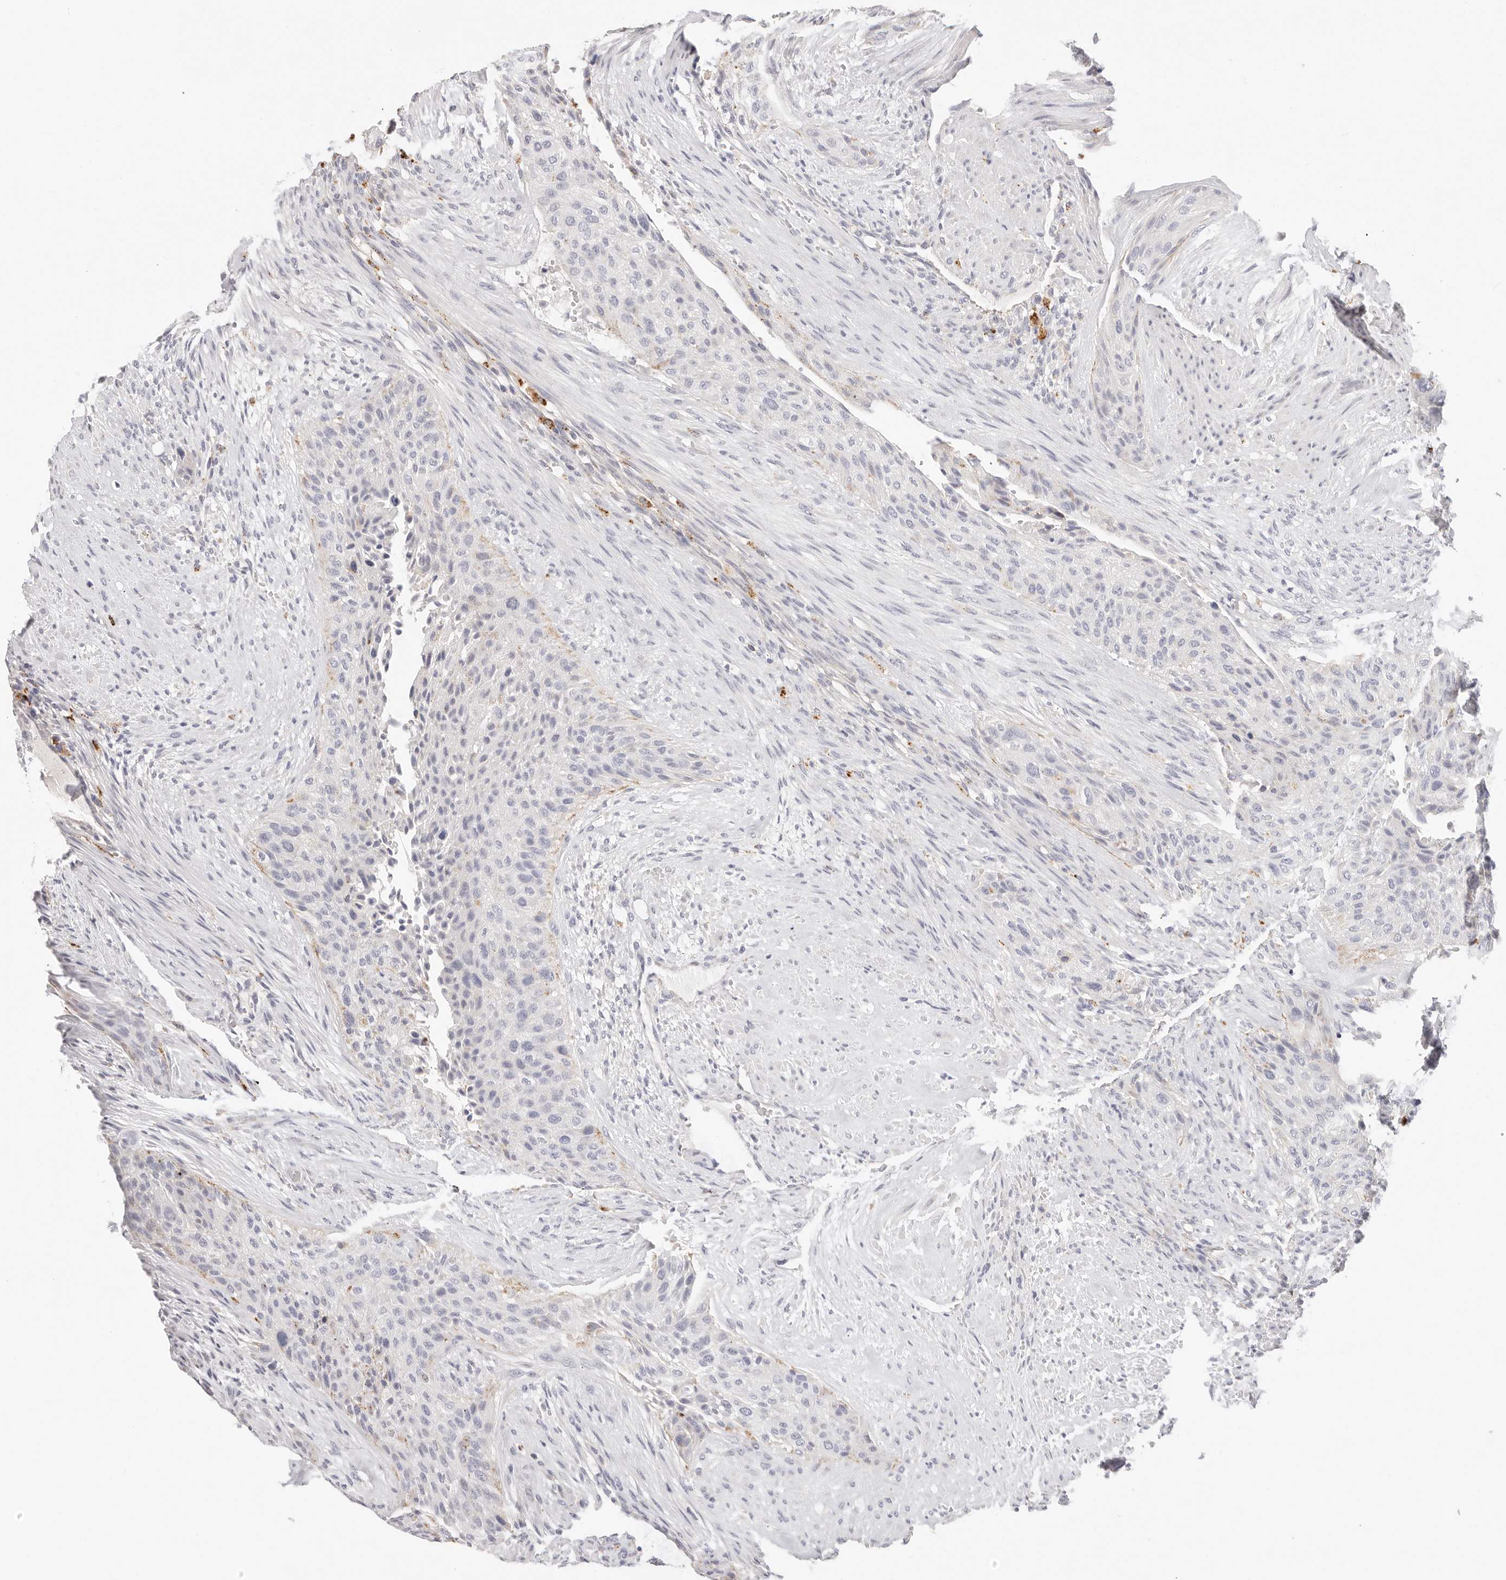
{"staining": {"intensity": "weak", "quantity": "<25%", "location": "cytoplasmic/membranous"}, "tissue": "urothelial cancer", "cell_type": "Tumor cells", "image_type": "cancer", "snomed": [{"axis": "morphology", "description": "Urothelial carcinoma, High grade"}, {"axis": "topography", "description": "Urinary bladder"}], "caption": "Urothelial cancer stained for a protein using IHC displays no expression tumor cells.", "gene": "STKLD1", "patient": {"sex": "male", "age": 35}}